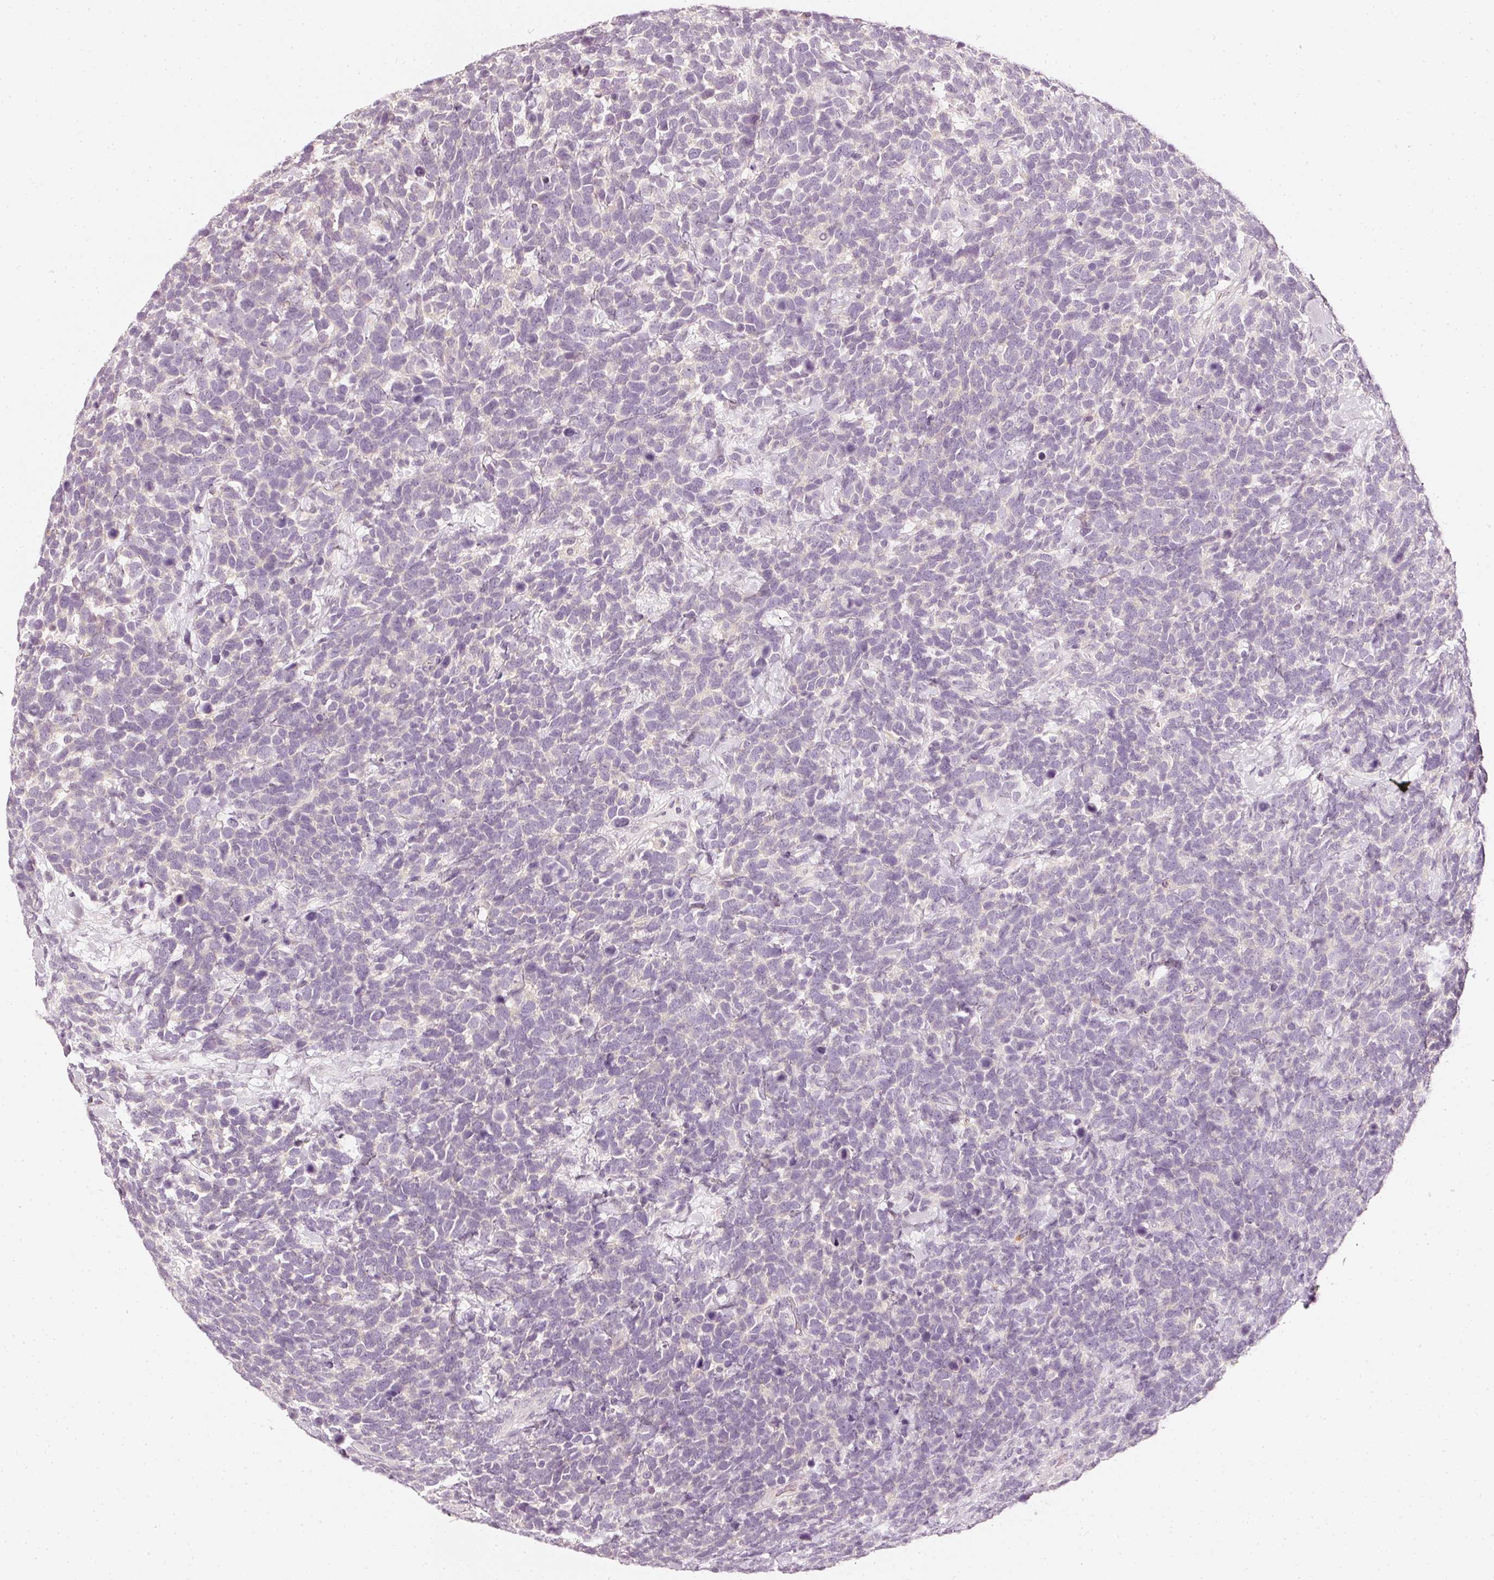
{"staining": {"intensity": "negative", "quantity": "none", "location": "none"}, "tissue": "urothelial cancer", "cell_type": "Tumor cells", "image_type": "cancer", "snomed": [{"axis": "morphology", "description": "Urothelial carcinoma, High grade"}, {"axis": "topography", "description": "Urinary bladder"}], "caption": "Immunohistochemistry (IHC) photomicrograph of human urothelial carcinoma (high-grade) stained for a protein (brown), which exhibits no positivity in tumor cells. The staining is performed using DAB brown chromogen with nuclei counter-stained in using hematoxylin.", "gene": "CNP", "patient": {"sex": "female", "age": 82}}